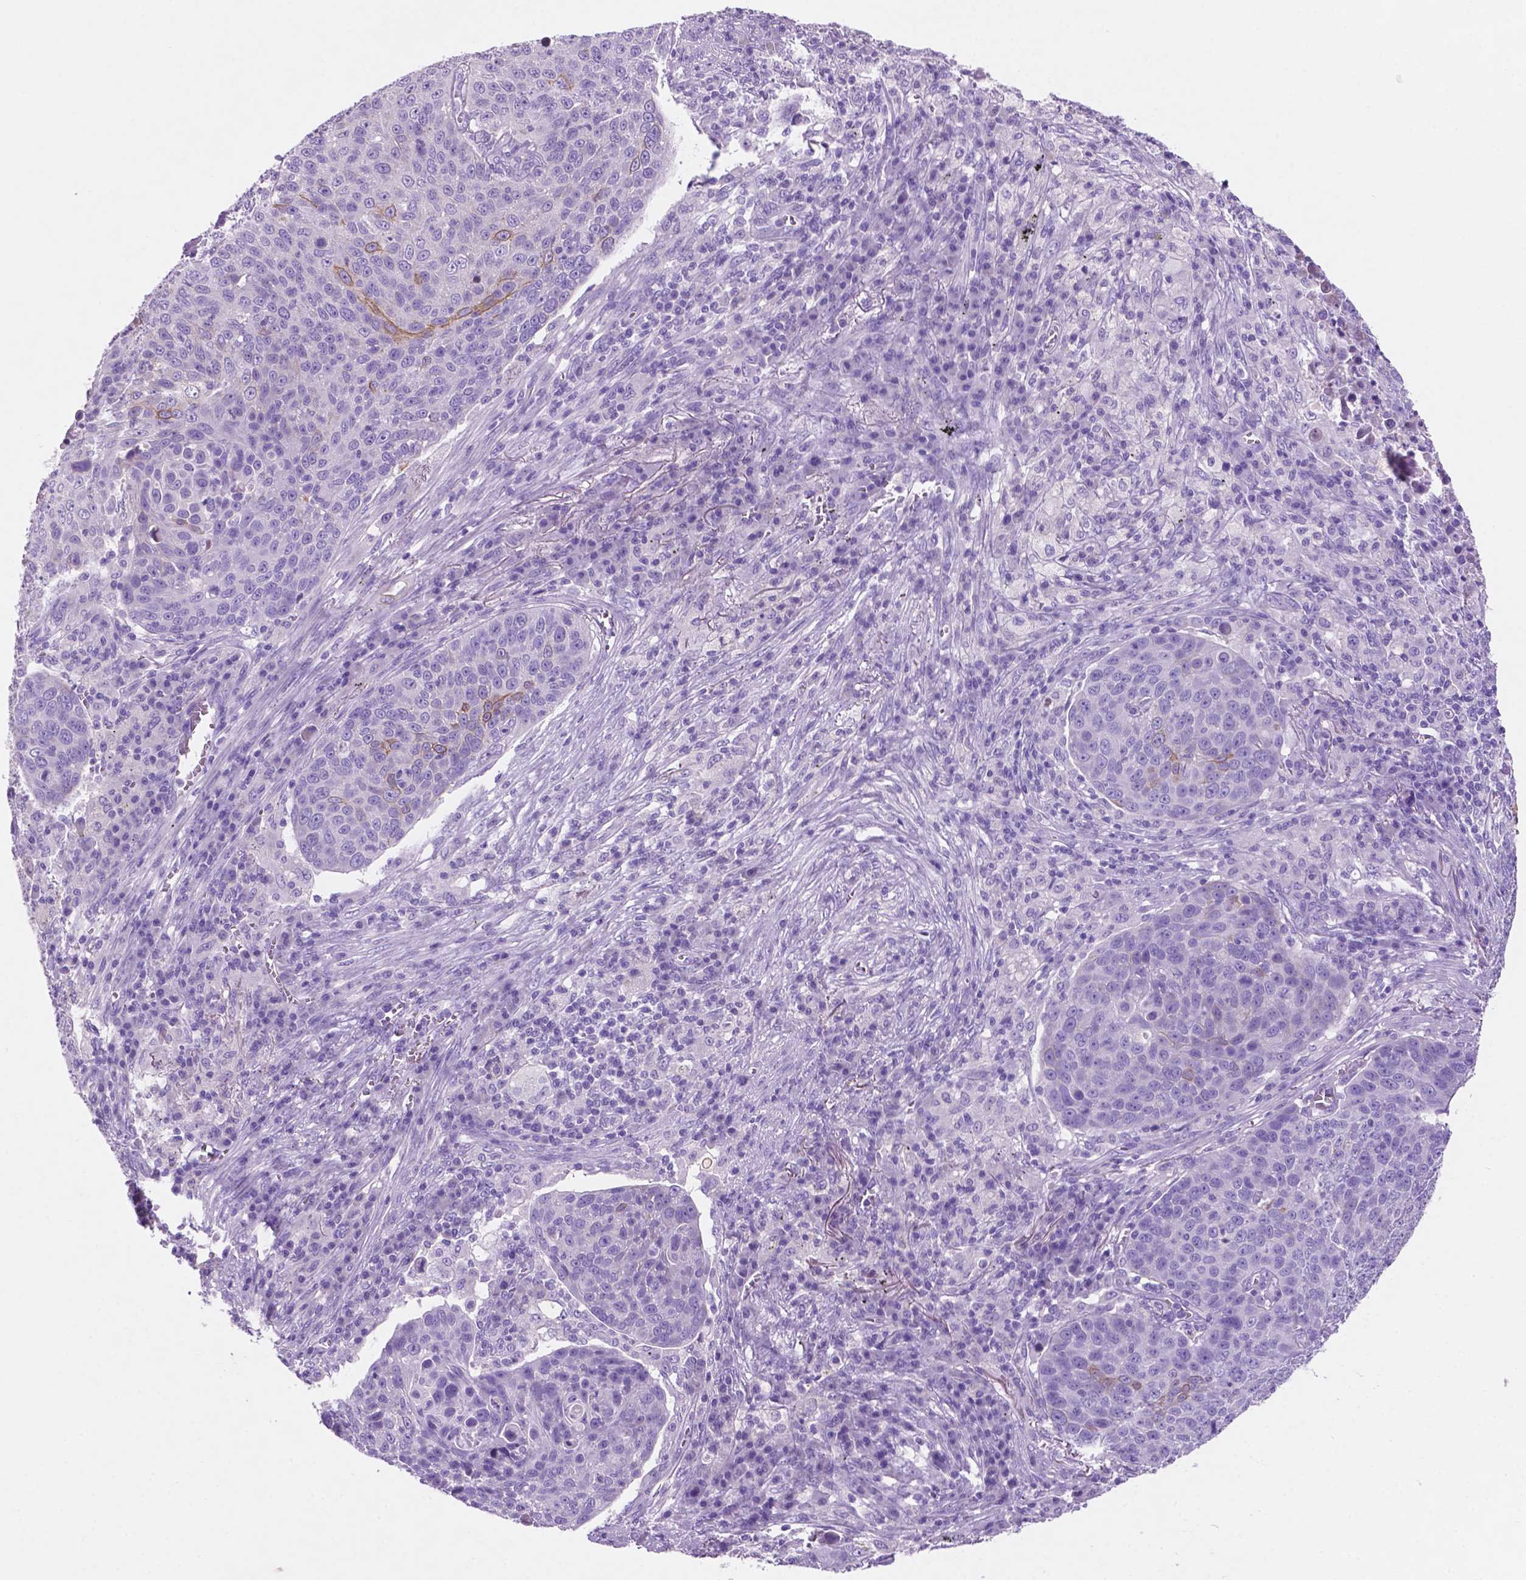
{"staining": {"intensity": "weak", "quantity": "<25%", "location": "cytoplasmic/membranous"}, "tissue": "lung cancer", "cell_type": "Tumor cells", "image_type": "cancer", "snomed": [{"axis": "morphology", "description": "Squamous cell carcinoma, NOS"}, {"axis": "topography", "description": "Lung"}], "caption": "Lung squamous cell carcinoma stained for a protein using immunohistochemistry (IHC) reveals no staining tumor cells.", "gene": "POU4F1", "patient": {"sex": "male", "age": 78}}